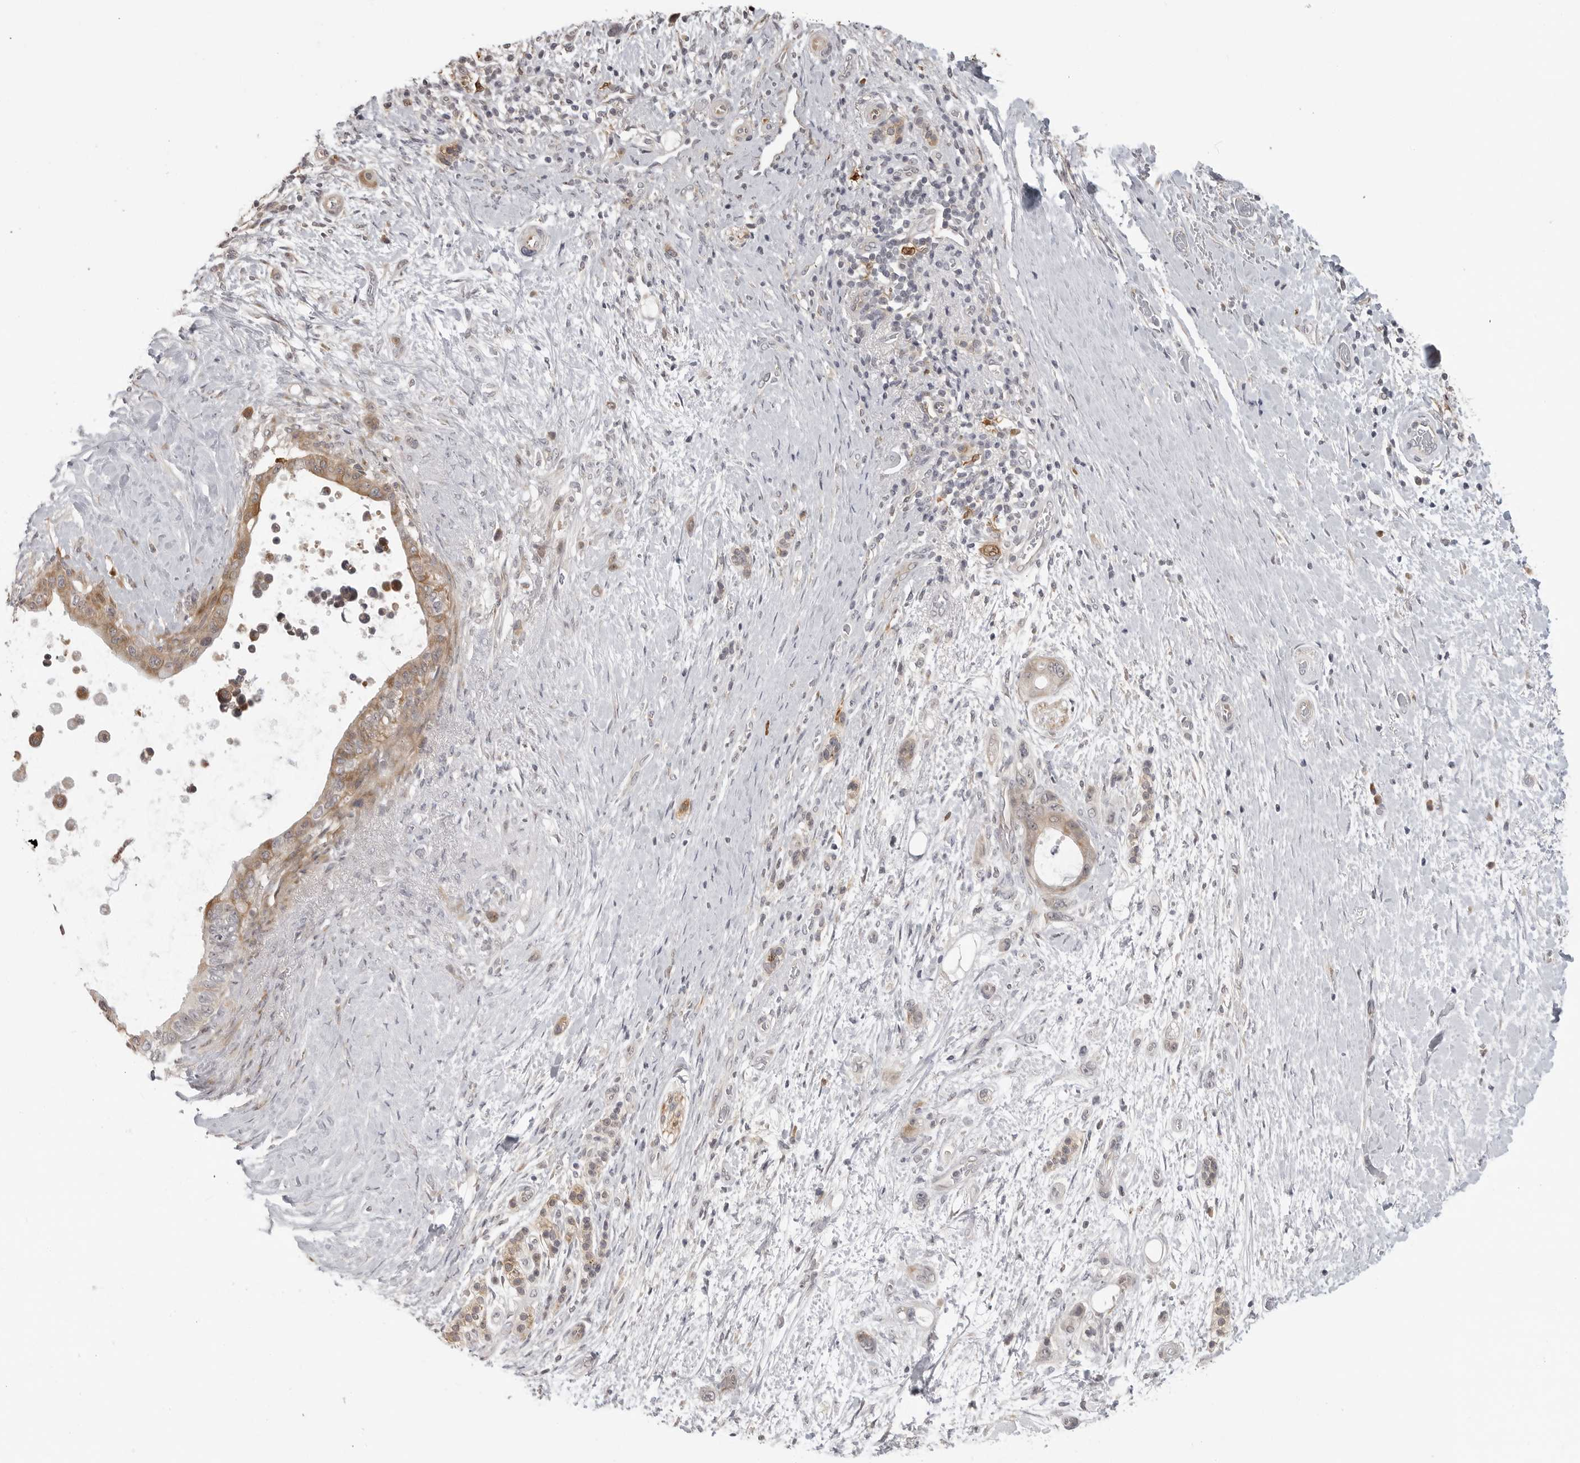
{"staining": {"intensity": "moderate", "quantity": "25%-75%", "location": "cytoplasmic/membranous"}, "tissue": "pancreatic cancer", "cell_type": "Tumor cells", "image_type": "cancer", "snomed": [{"axis": "morphology", "description": "Adenocarcinoma, NOS"}, {"axis": "topography", "description": "Pancreas"}], "caption": "Immunohistochemistry (IHC) histopathology image of pancreatic cancer stained for a protein (brown), which shows medium levels of moderate cytoplasmic/membranous staining in approximately 25%-75% of tumor cells.", "gene": "IDO1", "patient": {"sex": "female", "age": 72}}